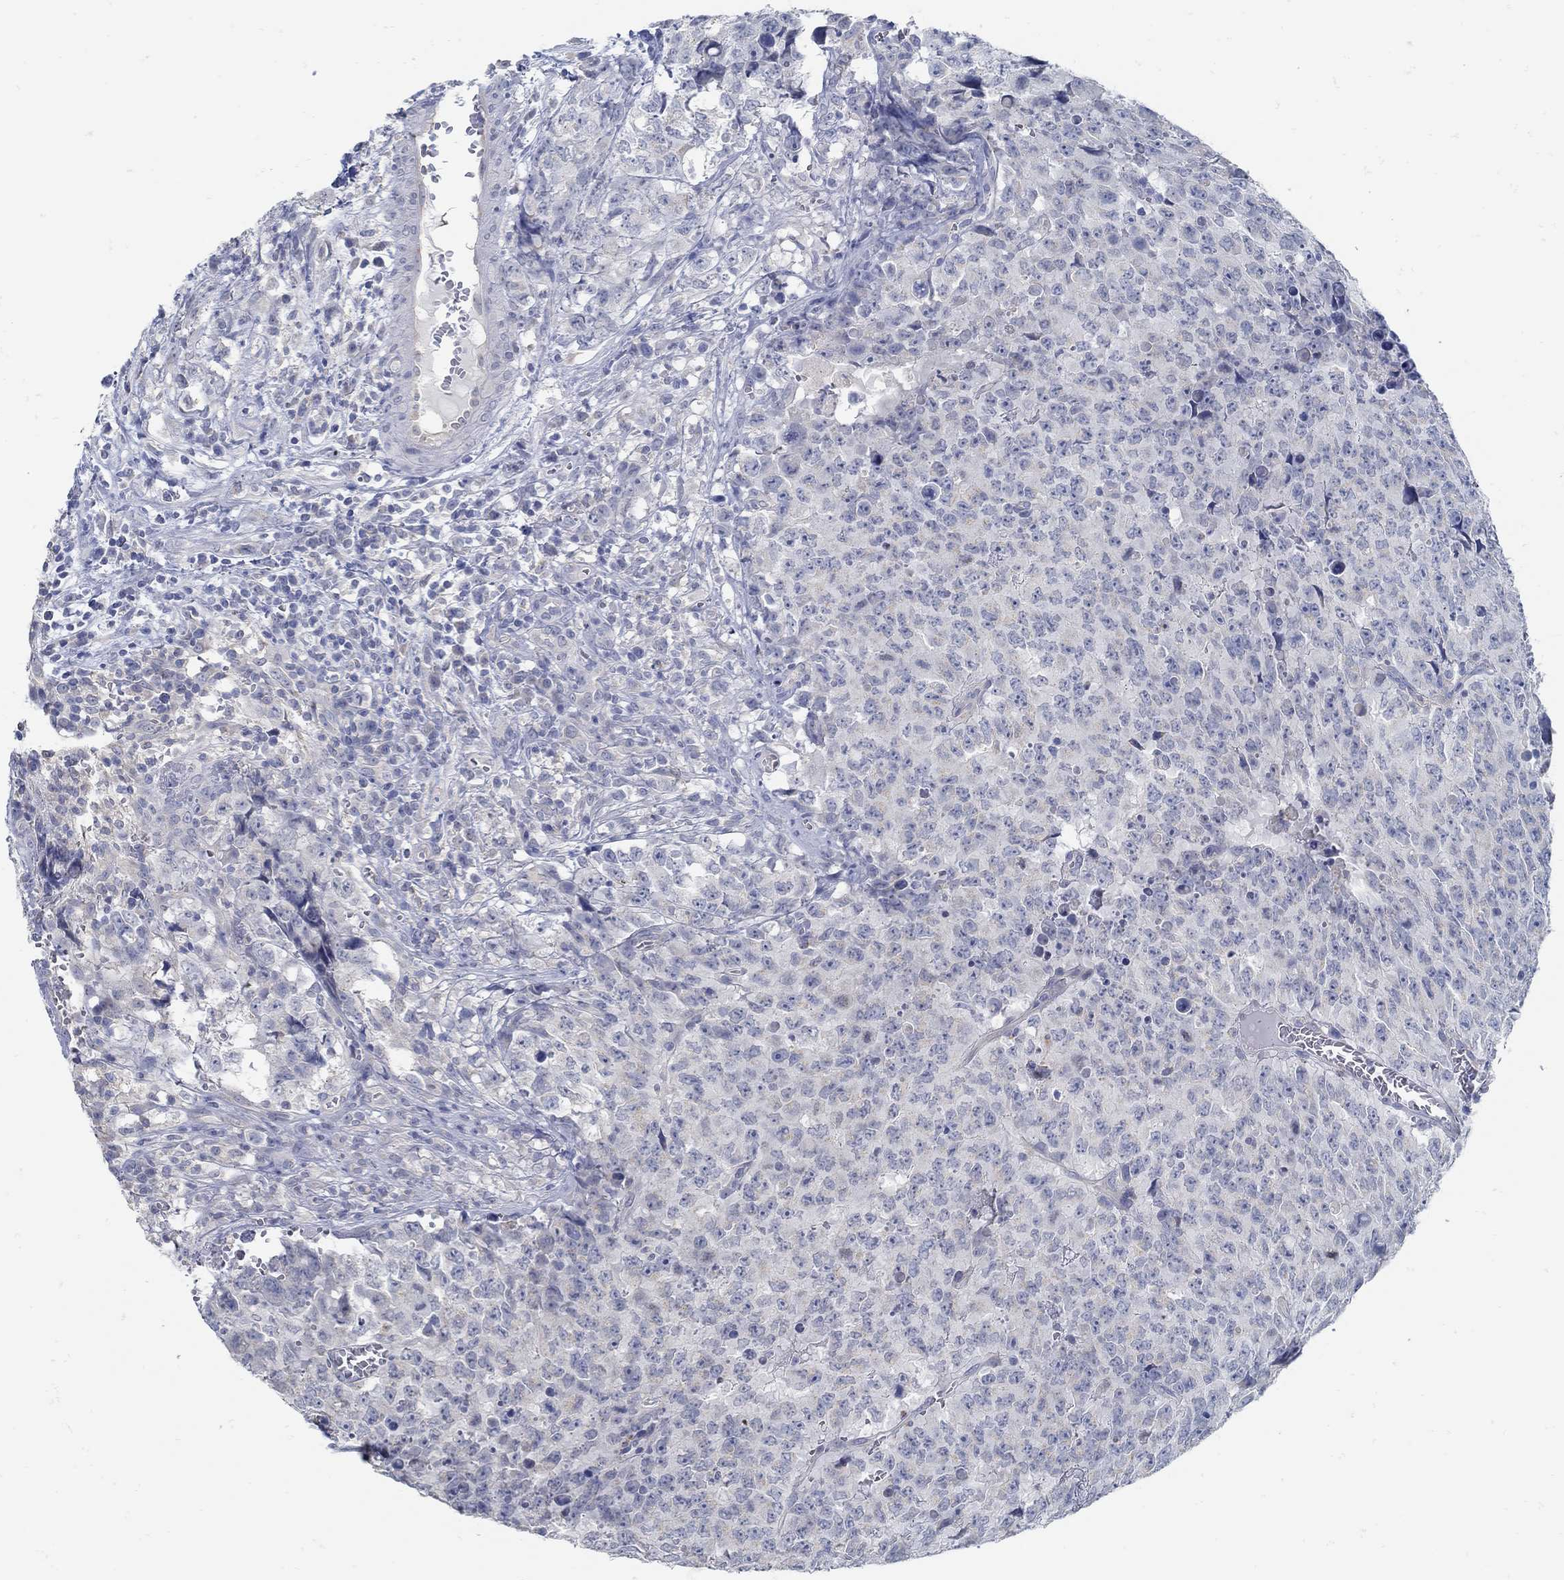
{"staining": {"intensity": "negative", "quantity": "none", "location": "none"}, "tissue": "testis cancer", "cell_type": "Tumor cells", "image_type": "cancer", "snomed": [{"axis": "morphology", "description": "Carcinoma, Embryonal, NOS"}, {"axis": "topography", "description": "Testis"}], "caption": "DAB (3,3'-diaminobenzidine) immunohistochemical staining of testis cancer demonstrates no significant staining in tumor cells.", "gene": "ZFAND4", "patient": {"sex": "male", "age": 23}}